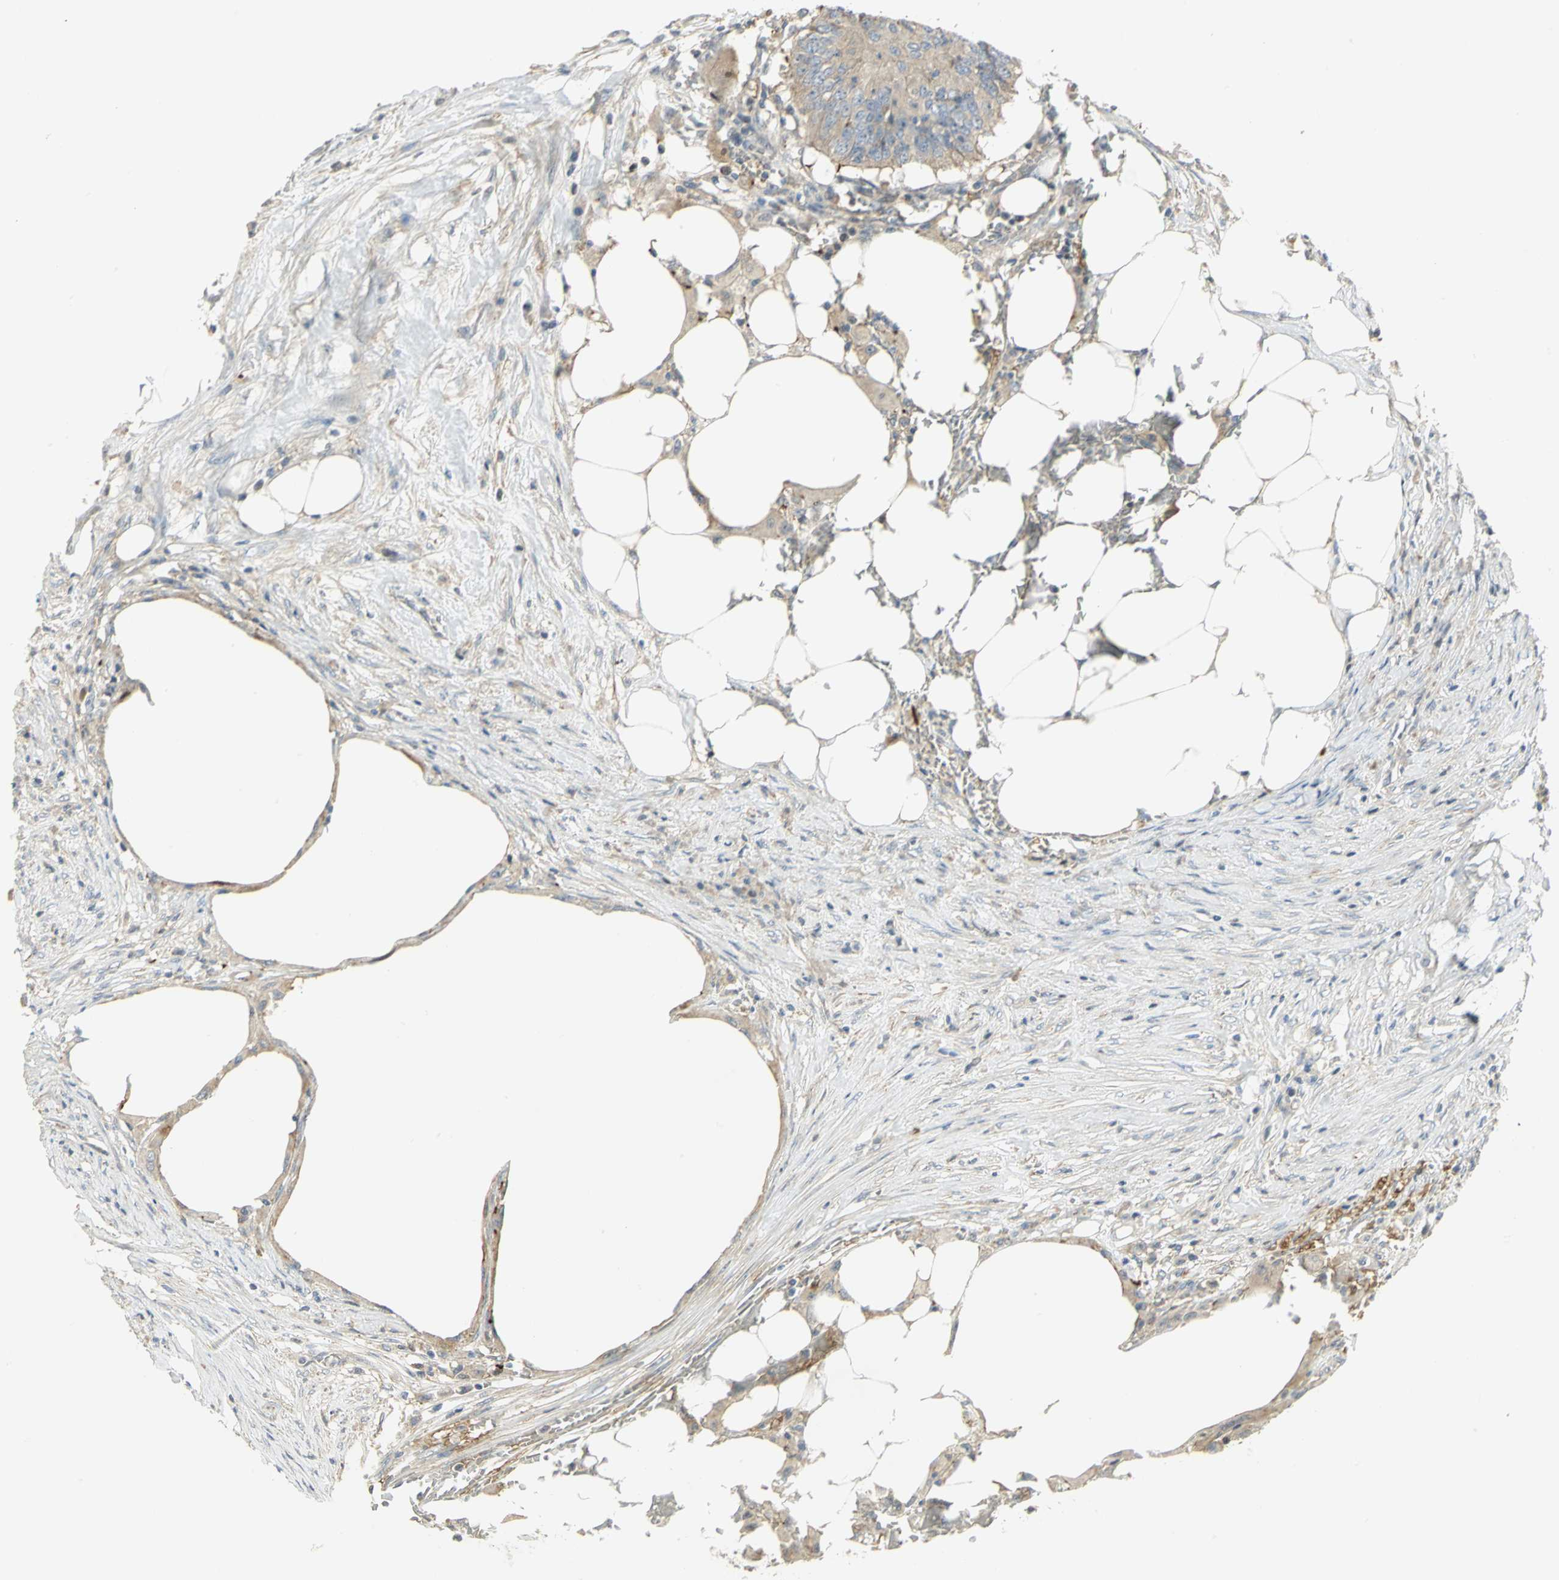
{"staining": {"intensity": "moderate", "quantity": ">75%", "location": "cytoplasmic/membranous"}, "tissue": "colorectal cancer", "cell_type": "Tumor cells", "image_type": "cancer", "snomed": [{"axis": "morphology", "description": "Adenocarcinoma, NOS"}, {"axis": "topography", "description": "Colon"}], "caption": "Protein analysis of adenocarcinoma (colorectal) tissue demonstrates moderate cytoplasmic/membranous positivity in approximately >75% of tumor cells.", "gene": "ANK1", "patient": {"sex": "male", "age": 71}}